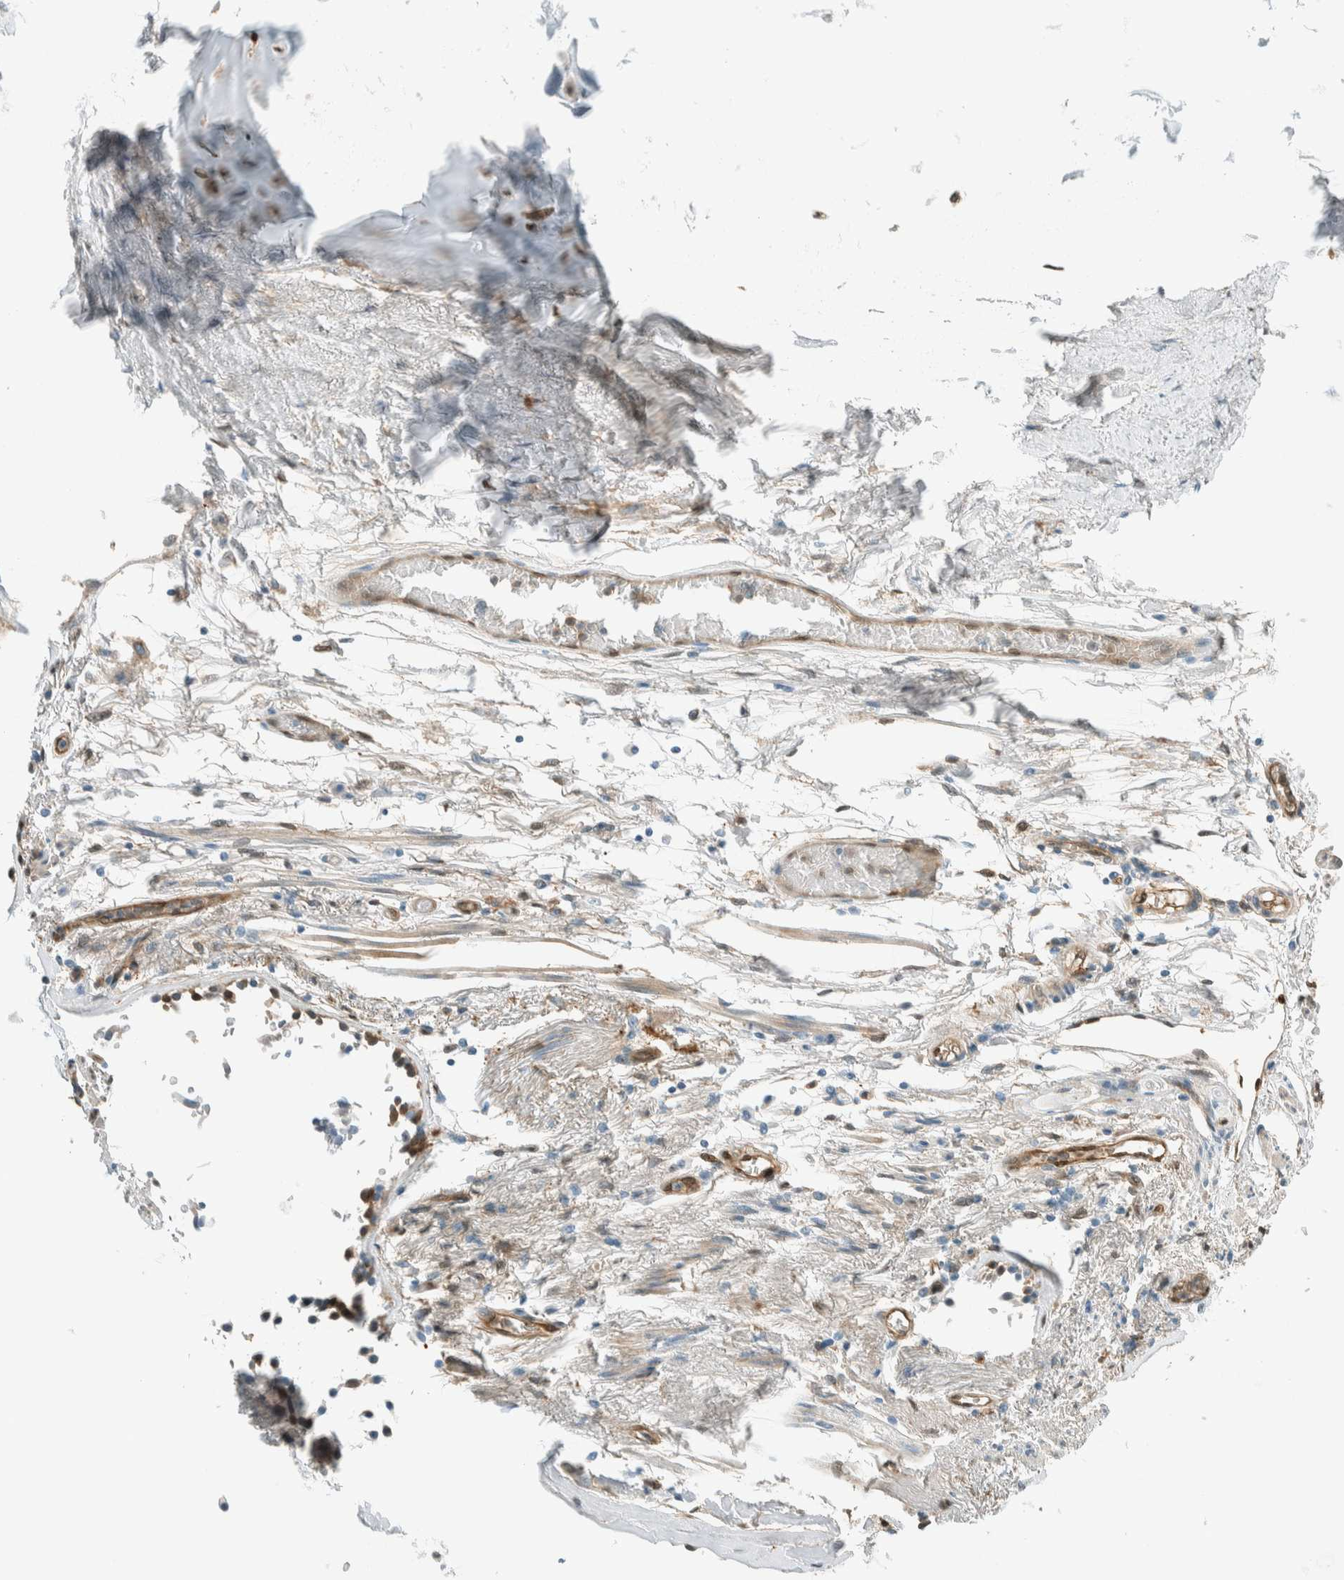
{"staining": {"intensity": "moderate", "quantity": ">75%", "location": "cytoplasmic/membranous,nuclear"}, "tissue": "soft tissue", "cell_type": "Chondrocytes", "image_type": "normal", "snomed": [{"axis": "morphology", "description": "Normal tissue, NOS"}, {"axis": "topography", "description": "Cartilage tissue"}, {"axis": "topography", "description": "Lung"}], "caption": "Moderate cytoplasmic/membranous,nuclear expression for a protein is identified in about >75% of chondrocytes of benign soft tissue using immunohistochemistry (IHC).", "gene": "NXN", "patient": {"sex": "female", "age": 77}}